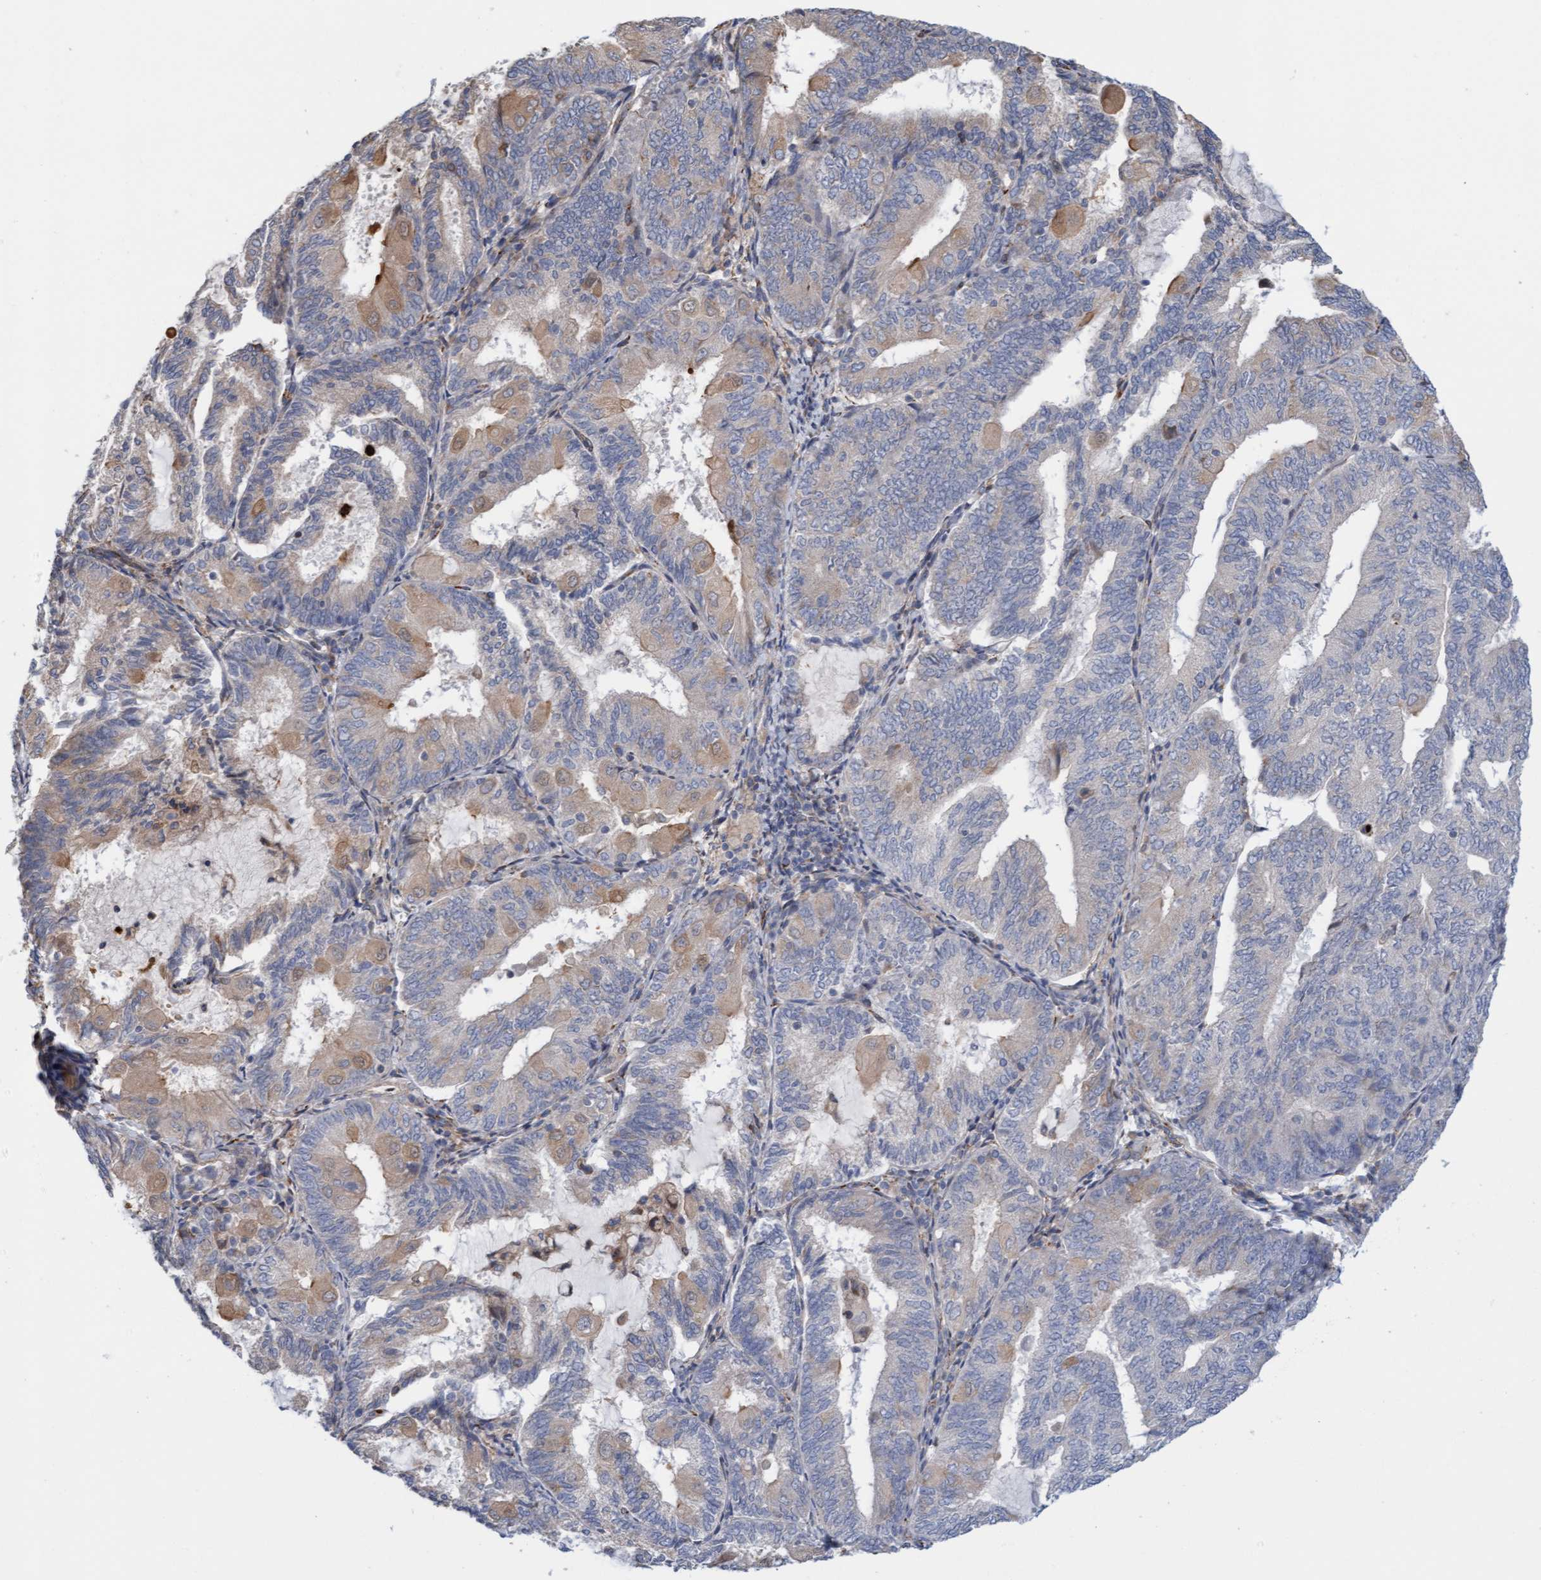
{"staining": {"intensity": "weak", "quantity": "25%-75%", "location": "cytoplasmic/membranous"}, "tissue": "endometrial cancer", "cell_type": "Tumor cells", "image_type": "cancer", "snomed": [{"axis": "morphology", "description": "Adenocarcinoma, NOS"}, {"axis": "topography", "description": "Endometrium"}], "caption": "Immunohistochemistry (IHC) of human adenocarcinoma (endometrial) demonstrates low levels of weak cytoplasmic/membranous staining in about 25%-75% of tumor cells.", "gene": "MMP8", "patient": {"sex": "female", "age": 81}}